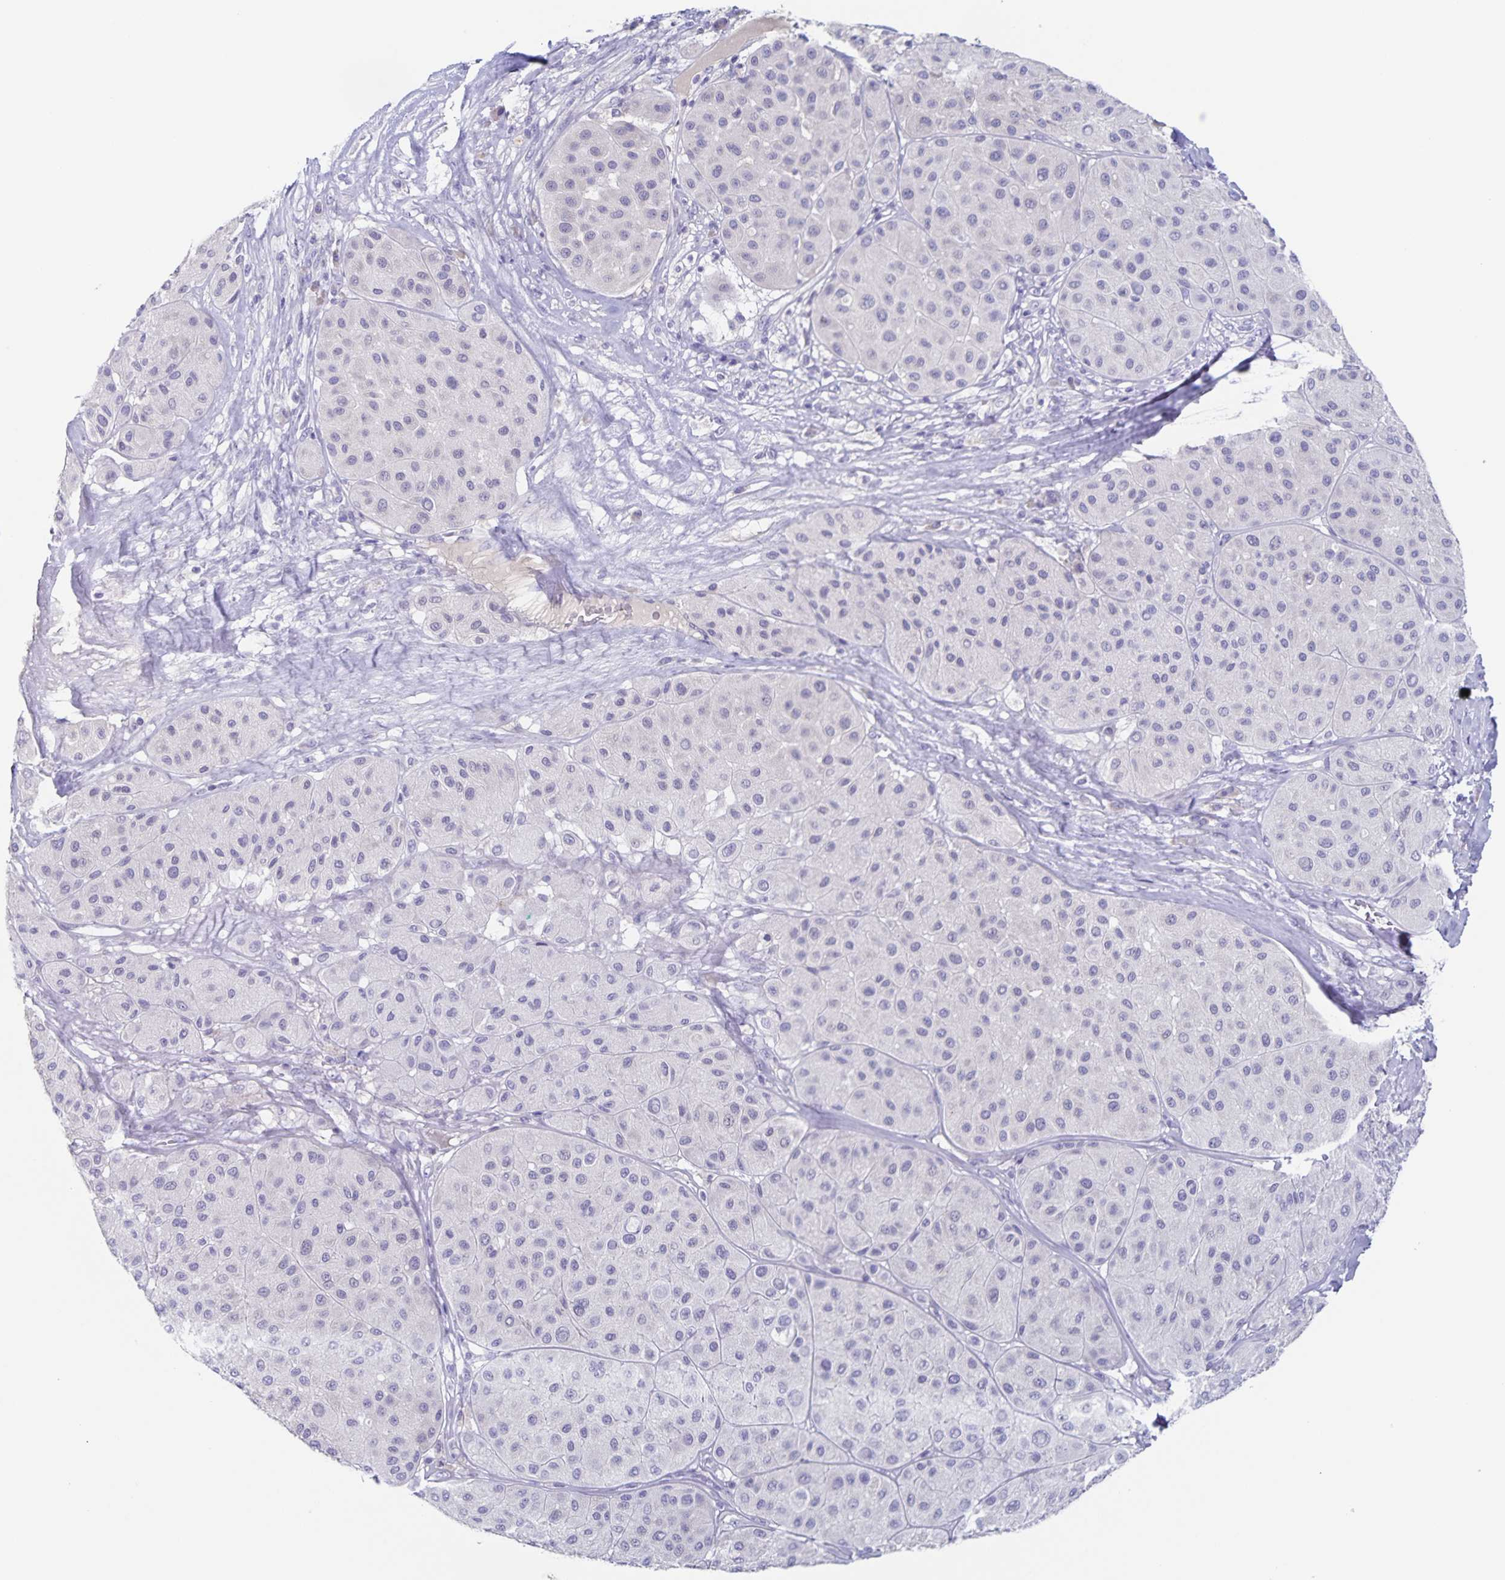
{"staining": {"intensity": "negative", "quantity": "none", "location": "none"}, "tissue": "melanoma", "cell_type": "Tumor cells", "image_type": "cancer", "snomed": [{"axis": "morphology", "description": "Malignant melanoma, Metastatic site"}, {"axis": "topography", "description": "Smooth muscle"}], "caption": "Tumor cells are negative for brown protein staining in malignant melanoma (metastatic site). (DAB (3,3'-diaminobenzidine) immunohistochemistry visualized using brightfield microscopy, high magnification).", "gene": "RPL36A", "patient": {"sex": "male", "age": 41}}